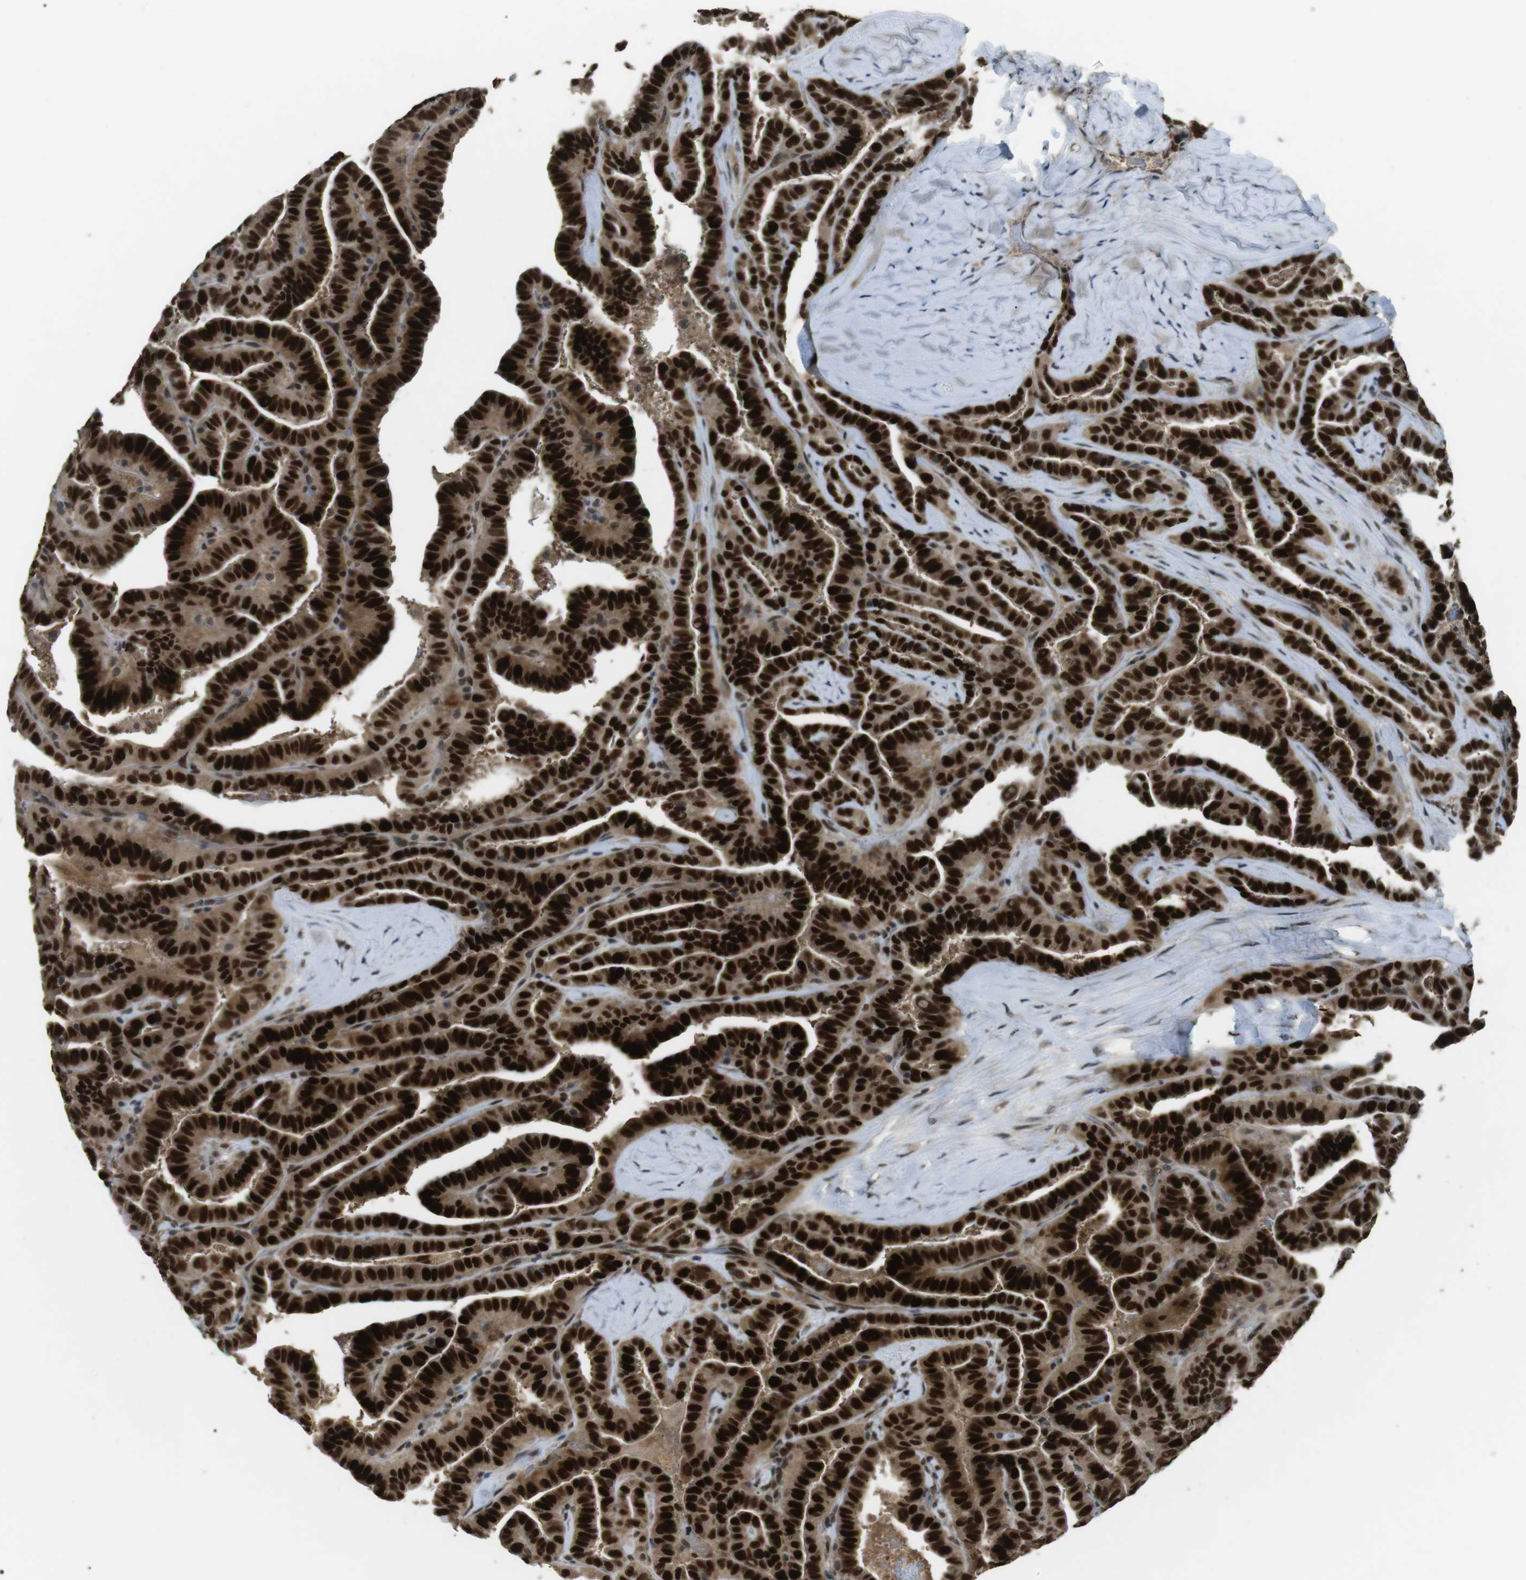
{"staining": {"intensity": "strong", "quantity": ">75%", "location": "nuclear"}, "tissue": "thyroid cancer", "cell_type": "Tumor cells", "image_type": "cancer", "snomed": [{"axis": "morphology", "description": "Papillary adenocarcinoma, NOS"}, {"axis": "topography", "description": "Thyroid gland"}], "caption": "Immunohistochemistry of human thyroid cancer displays high levels of strong nuclear staining in about >75% of tumor cells. Immunohistochemistry (ihc) stains the protein of interest in brown and the nuclei are stained blue.", "gene": "ORAI3", "patient": {"sex": "male", "age": 77}}